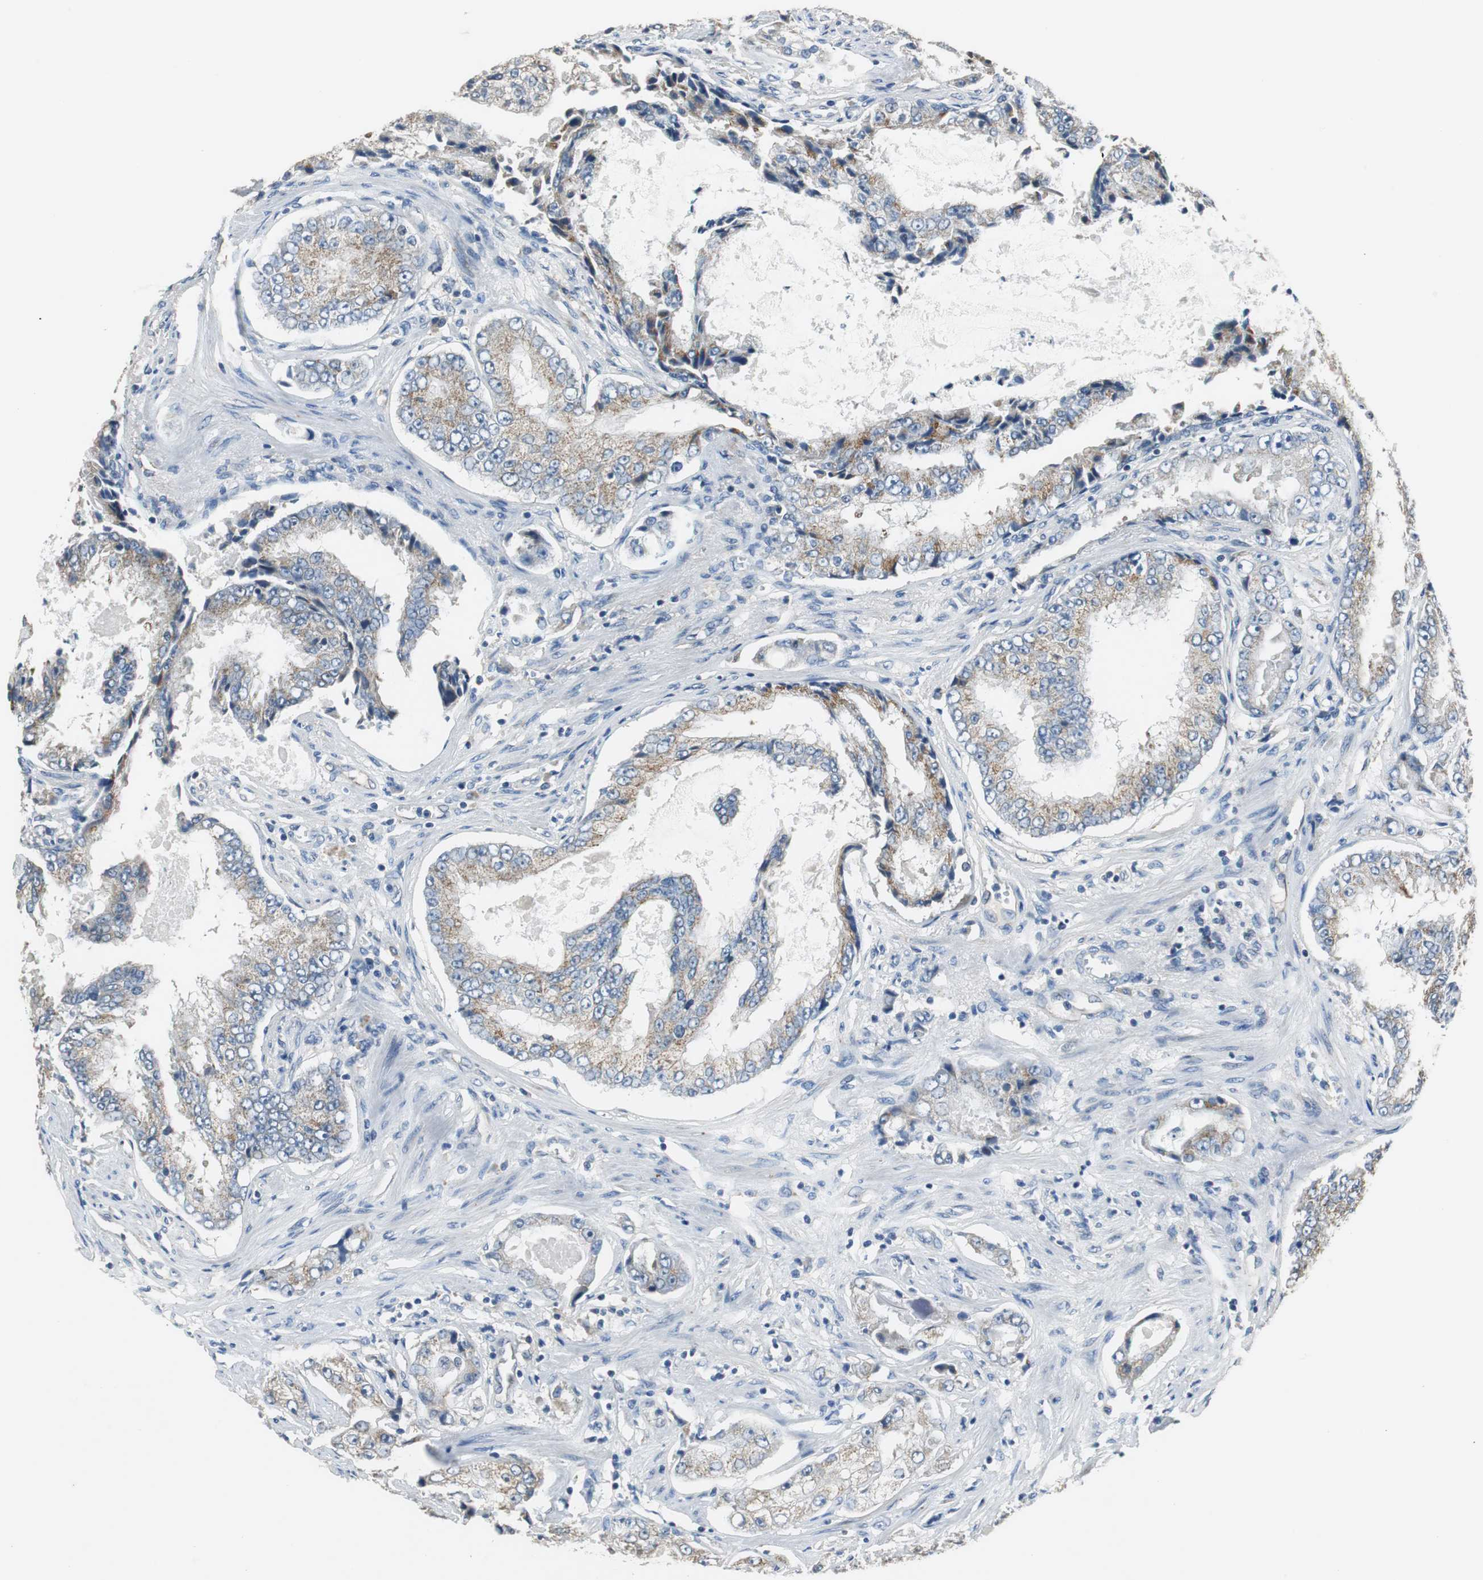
{"staining": {"intensity": "moderate", "quantity": ">75%", "location": "cytoplasmic/membranous"}, "tissue": "prostate cancer", "cell_type": "Tumor cells", "image_type": "cancer", "snomed": [{"axis": "morphology", "description": "Adenocarcinoma, High grade"}, {"axis": "topography", "description": "Prostate"}], "caption": "Human adenocarcinoma (high-grade) (prostate) stained for a protein (brown) reveals moderate cytoplasmic/membranous positive staining in approximately >75% of tumor cells.", "gene": "MTIF2", "patient": {"sex": "male", "age": 73}}